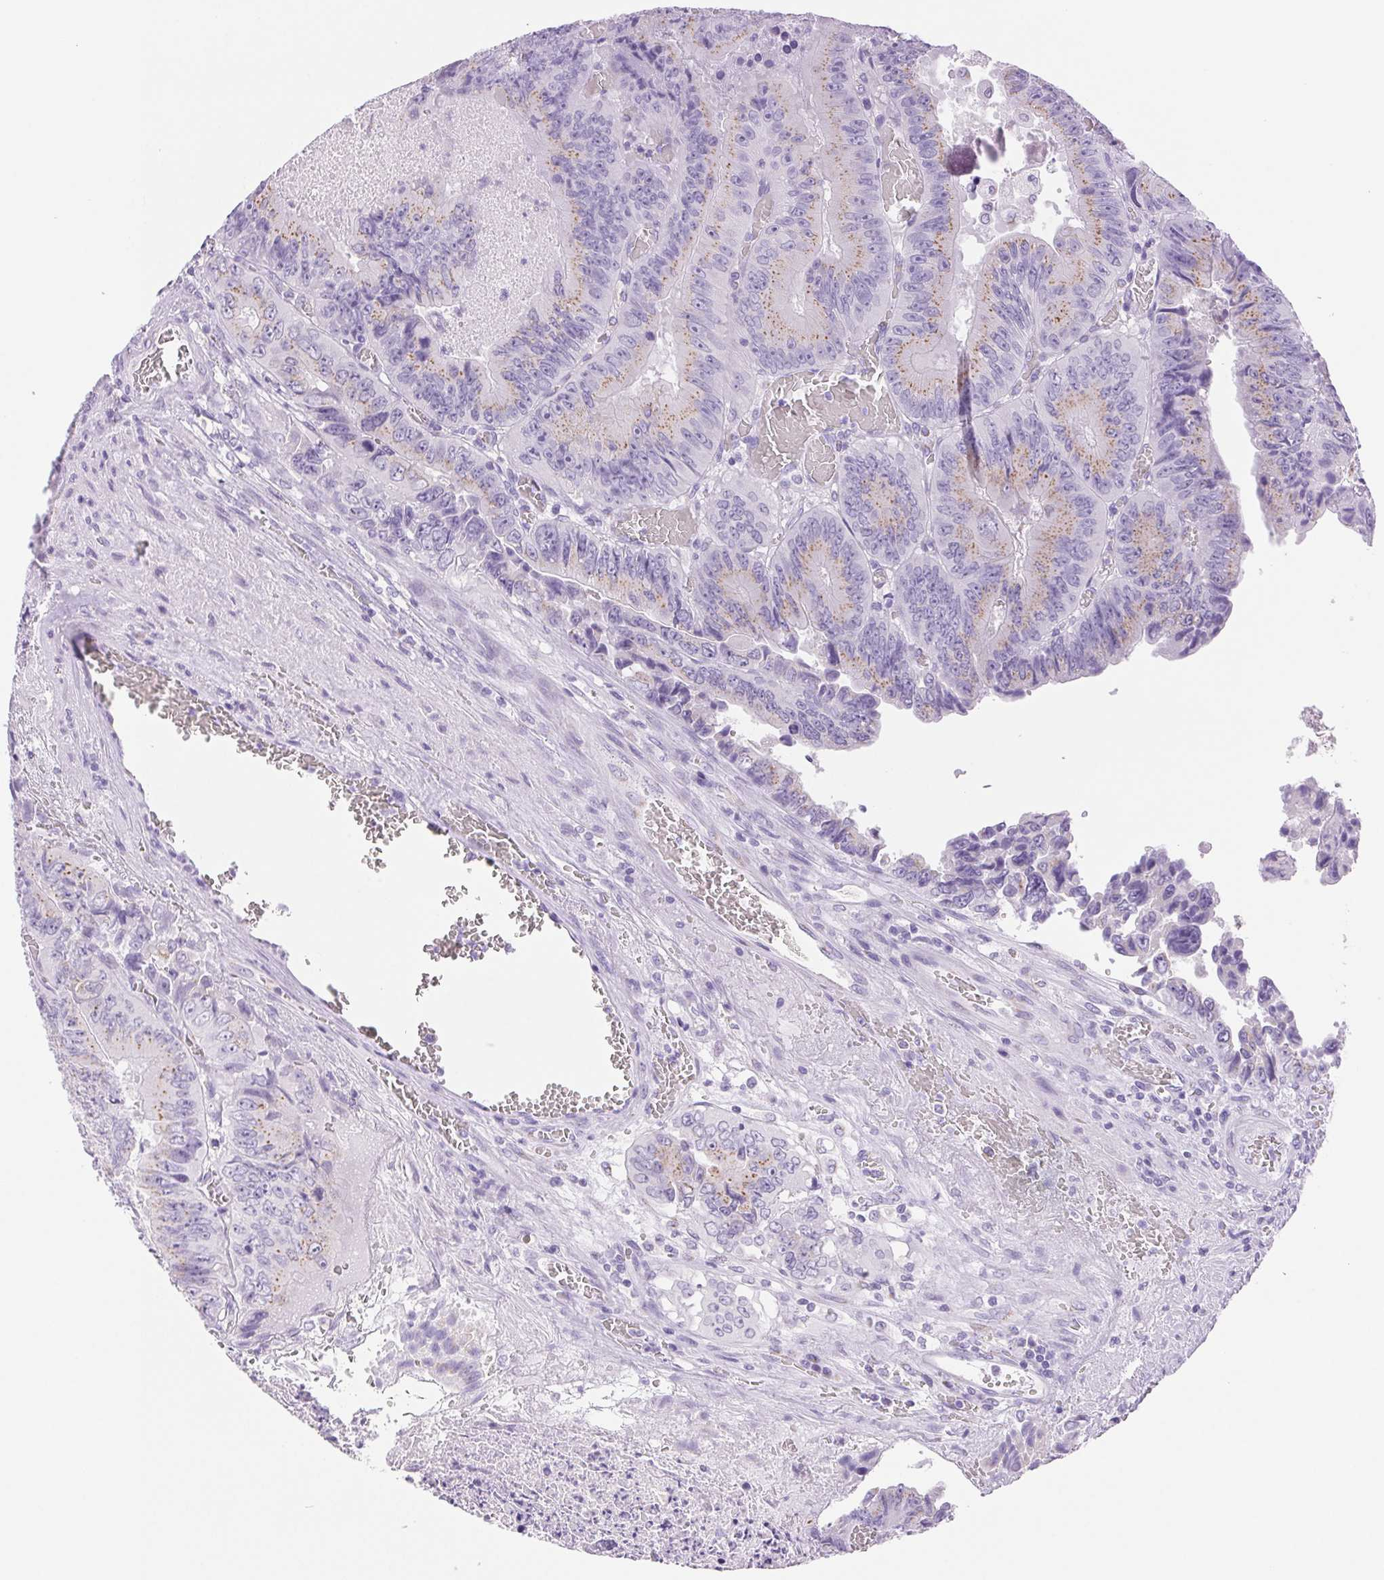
{"staining": {"intensity": "weak", "quantity": "25%-75%", "location": "cytoplasmic/membranous"}, "tissue": "colorectal cancer", "cell_type": "Tumor cells", "image_type": "cancer", "snomed": [{"axis": "morphology", "description": "Adenocarcinoma, NOS"}, {"axis": "topography", "description": "Colon"}], "caption": "DAB (3,3'-diaminobenzidine) immunohistochemical staining of human adenocarcinoma (colorectal) shows weak cytoplasmic/membranous protein positivity in approximately 25%-75% of tumor cells. The staining was performed using DAB (3,3'-diaminobenzidine), with brown indicating positive protein expression. Nuclei are stained blue with hematoxylin.", "gene": "SERPINB3", "patient": {"sex": "female", "age": 84}}